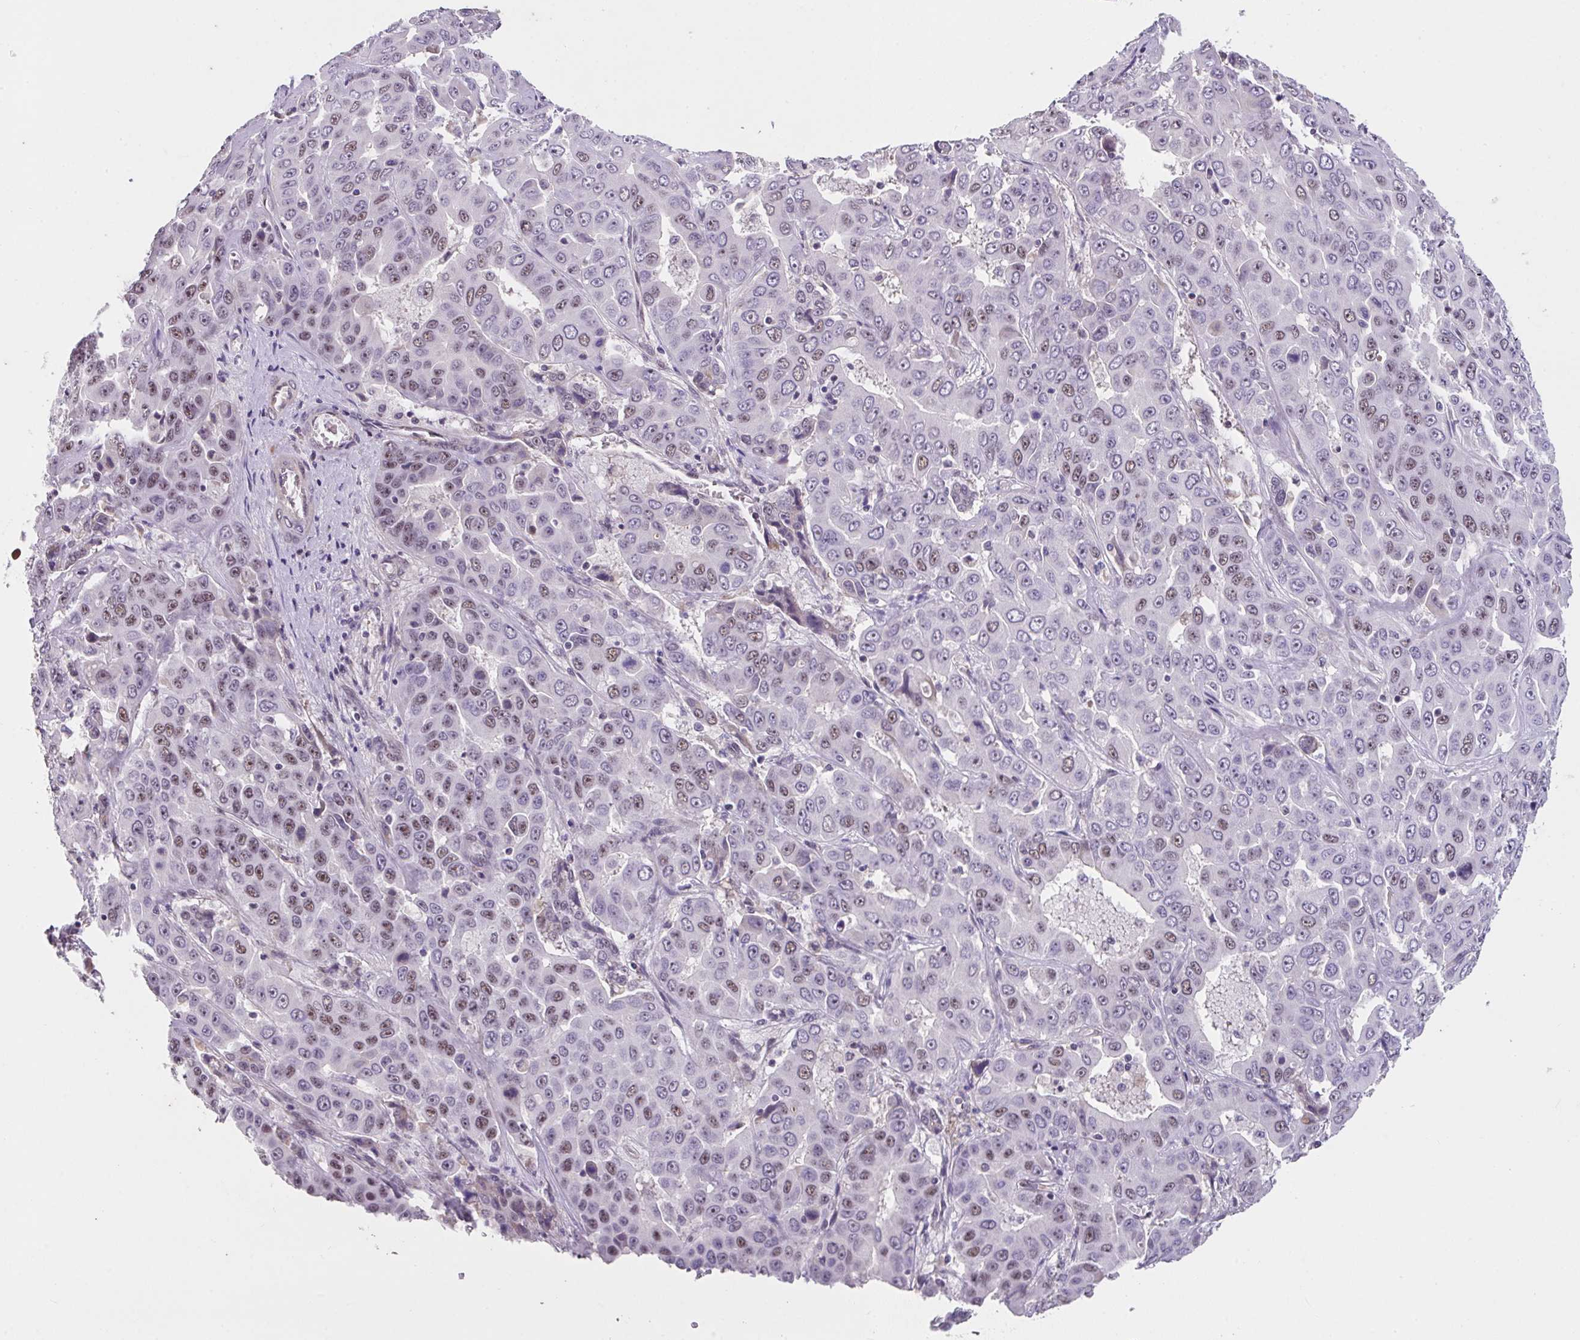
{"staining": {"intensity": "weak", "quantity": "25%-75%", "location": "nuclear"}, "tissue": "liver cancer", "cell_type": "Tumor cells", "image_type": "cancer", "snomed": [{"axis": "morphology", "description": "Cholangiocarcinoma"}, {"axis": "topography", "description": "Liver"}], "caption": "Immunohistochemistry image of neoplastic tissue: liver cancer (cholangiocarcinoma) stained using immunohistochemistry reveals low levels of weak protein expression localized specifically in the nuclear of tumor cells, appearing as a nuclear brown color.", "gene": "RBBP6", "patient": {"sex": "female", "age": 52}}